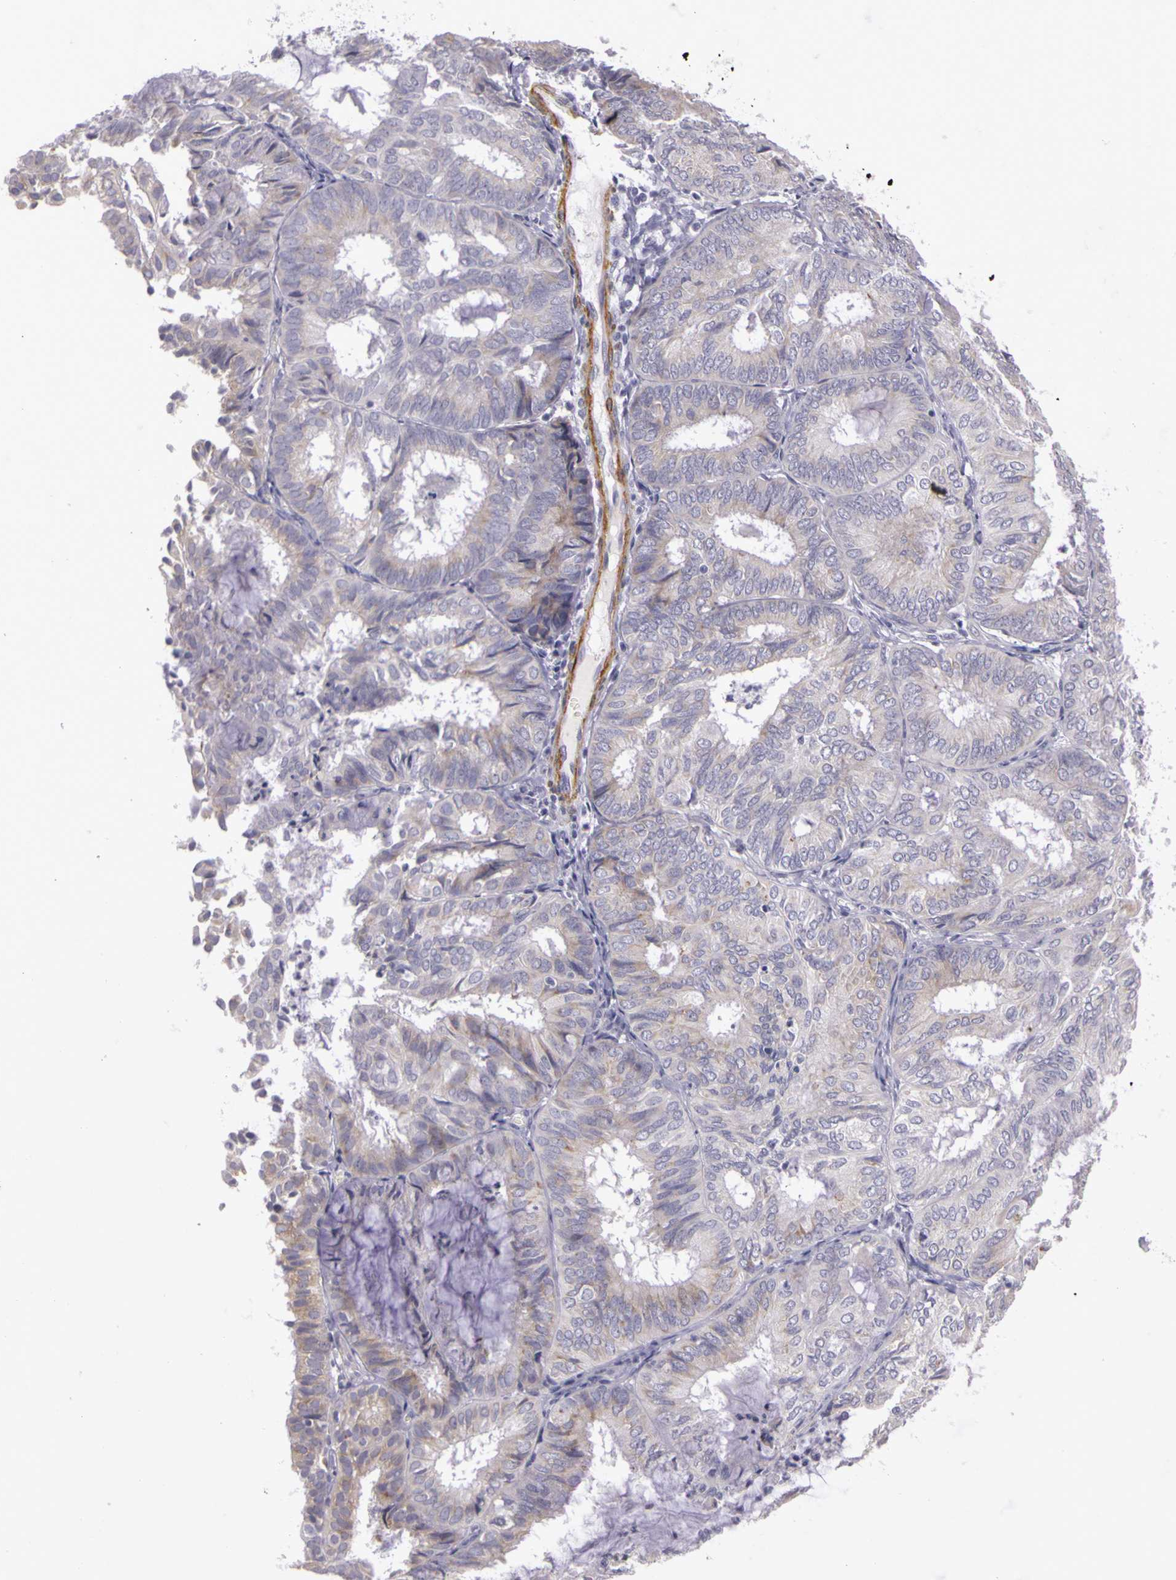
{"staining": {"intensity": "weak", "quantity": "25%-75%", "location": "cytoplasmic/membranous"}, "tissue": "endometrial cancer", "cell_type": "Tumor cells", "image_type": "cancer", "snomed": [{"axis": "morphology", "description": "Adenocarcinoma, NOS"}, {"axis": "topography", "description": "Endometrium"}], "caption": "This micrograph reveals immunohistochemistry staining of human endometrial cancer, with low weak cytoplasmic/membranous staining in approximately 25%-75% of tumor cells.", "gene": "CNTN2", "patient": {"sex": "female", "age": 59}}